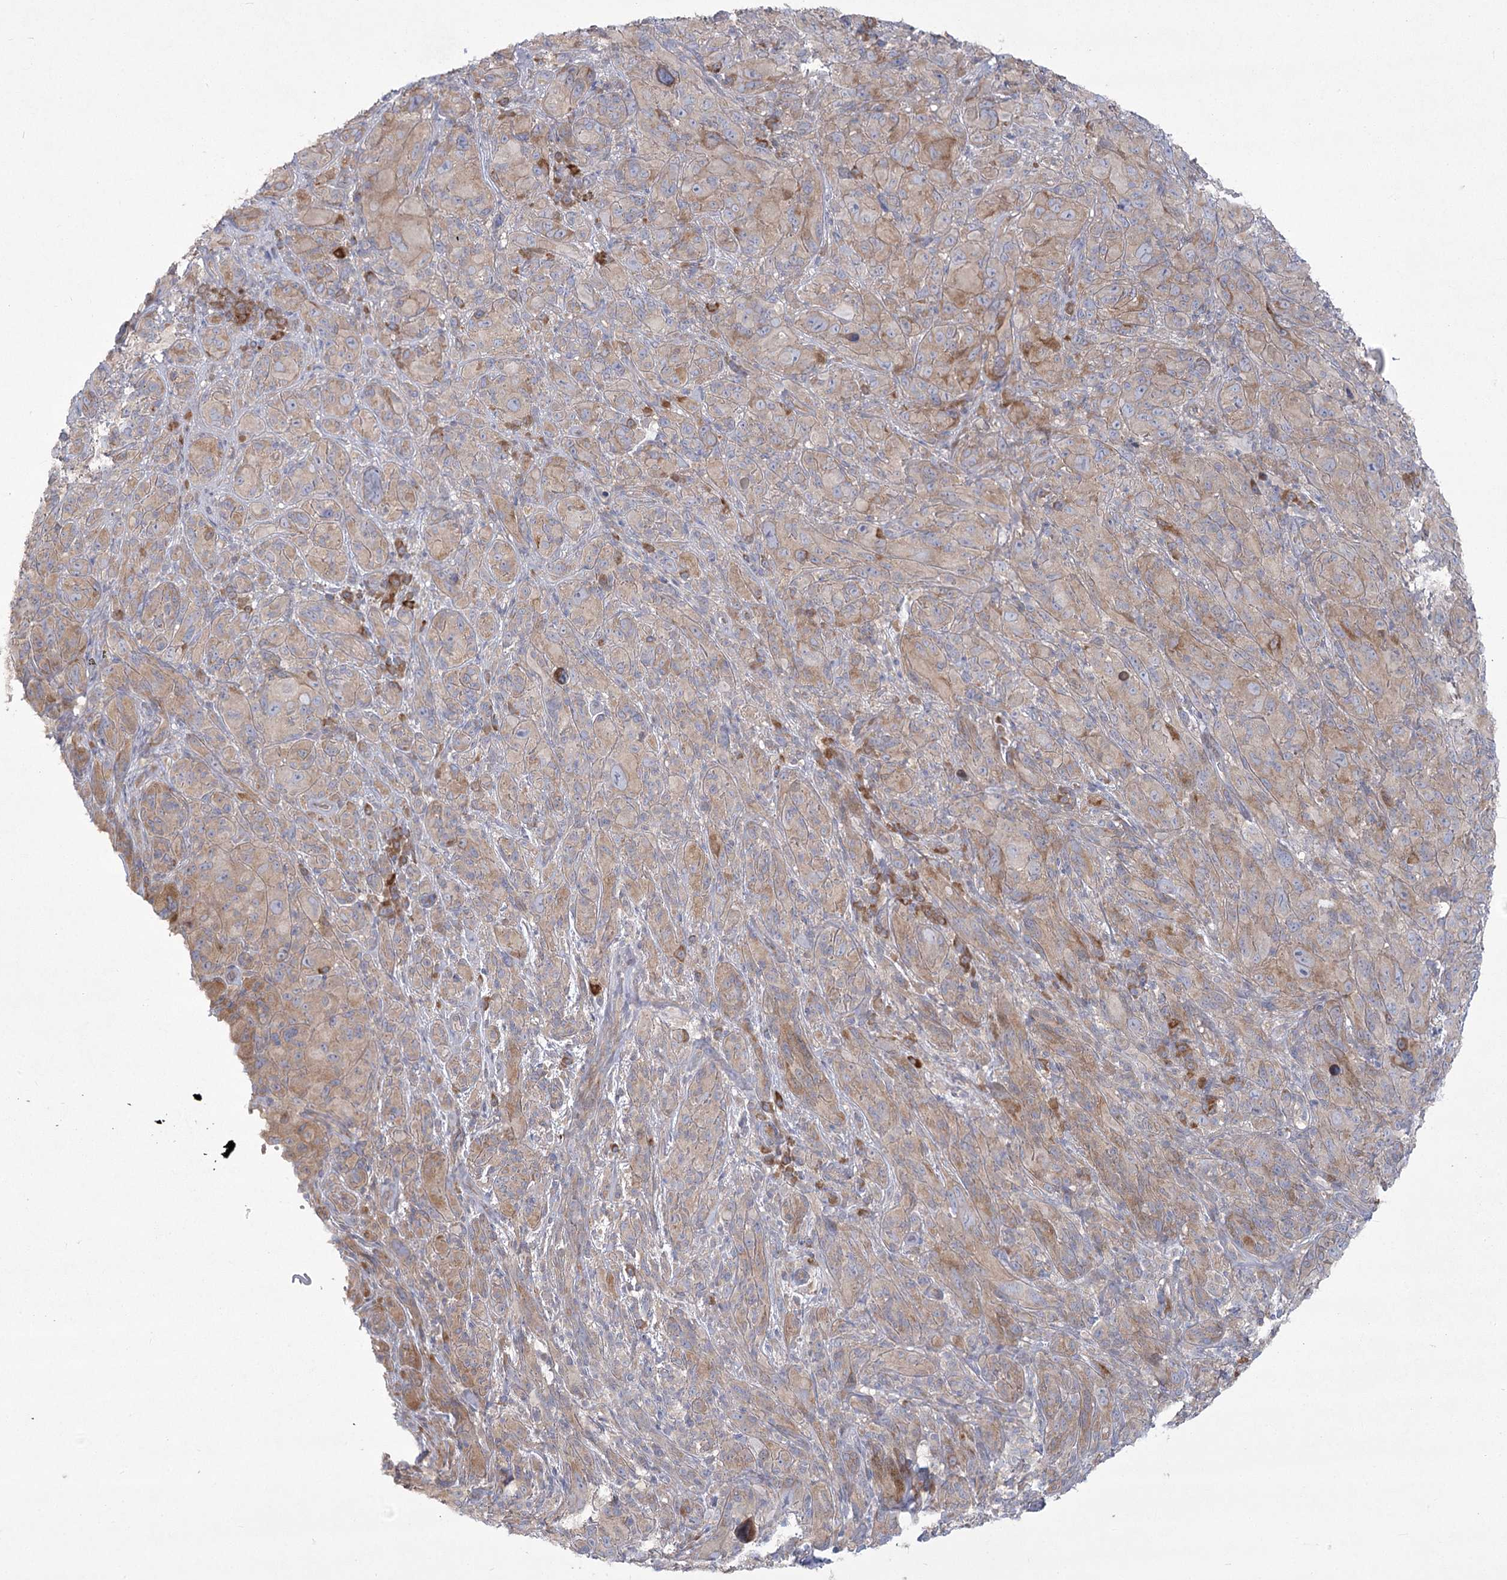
{"staining": {"intensity": "weak", "quantity": ">75%", "location": "cytoplasmic/membranous"}, "tissue": "melanoma", "cell_type": "Tumor cells", "image_type": "cancer", "snomed": [{"axis": "morphology", "description": "Malignant melanoma, NOS"}, {"axis": "topography", "description": "Skin of head"}], "caption": "A brown stain shows weak cytoplasmic/membranous positivity of a protein in human malignant melanoma tumor cells. (DAB (3,3'-diaminobenzidine) = brown stain, brightfield microscopy at high magnification).", "gene": "CAMTA1", "patient": {"sex": "male", "age": 96}}